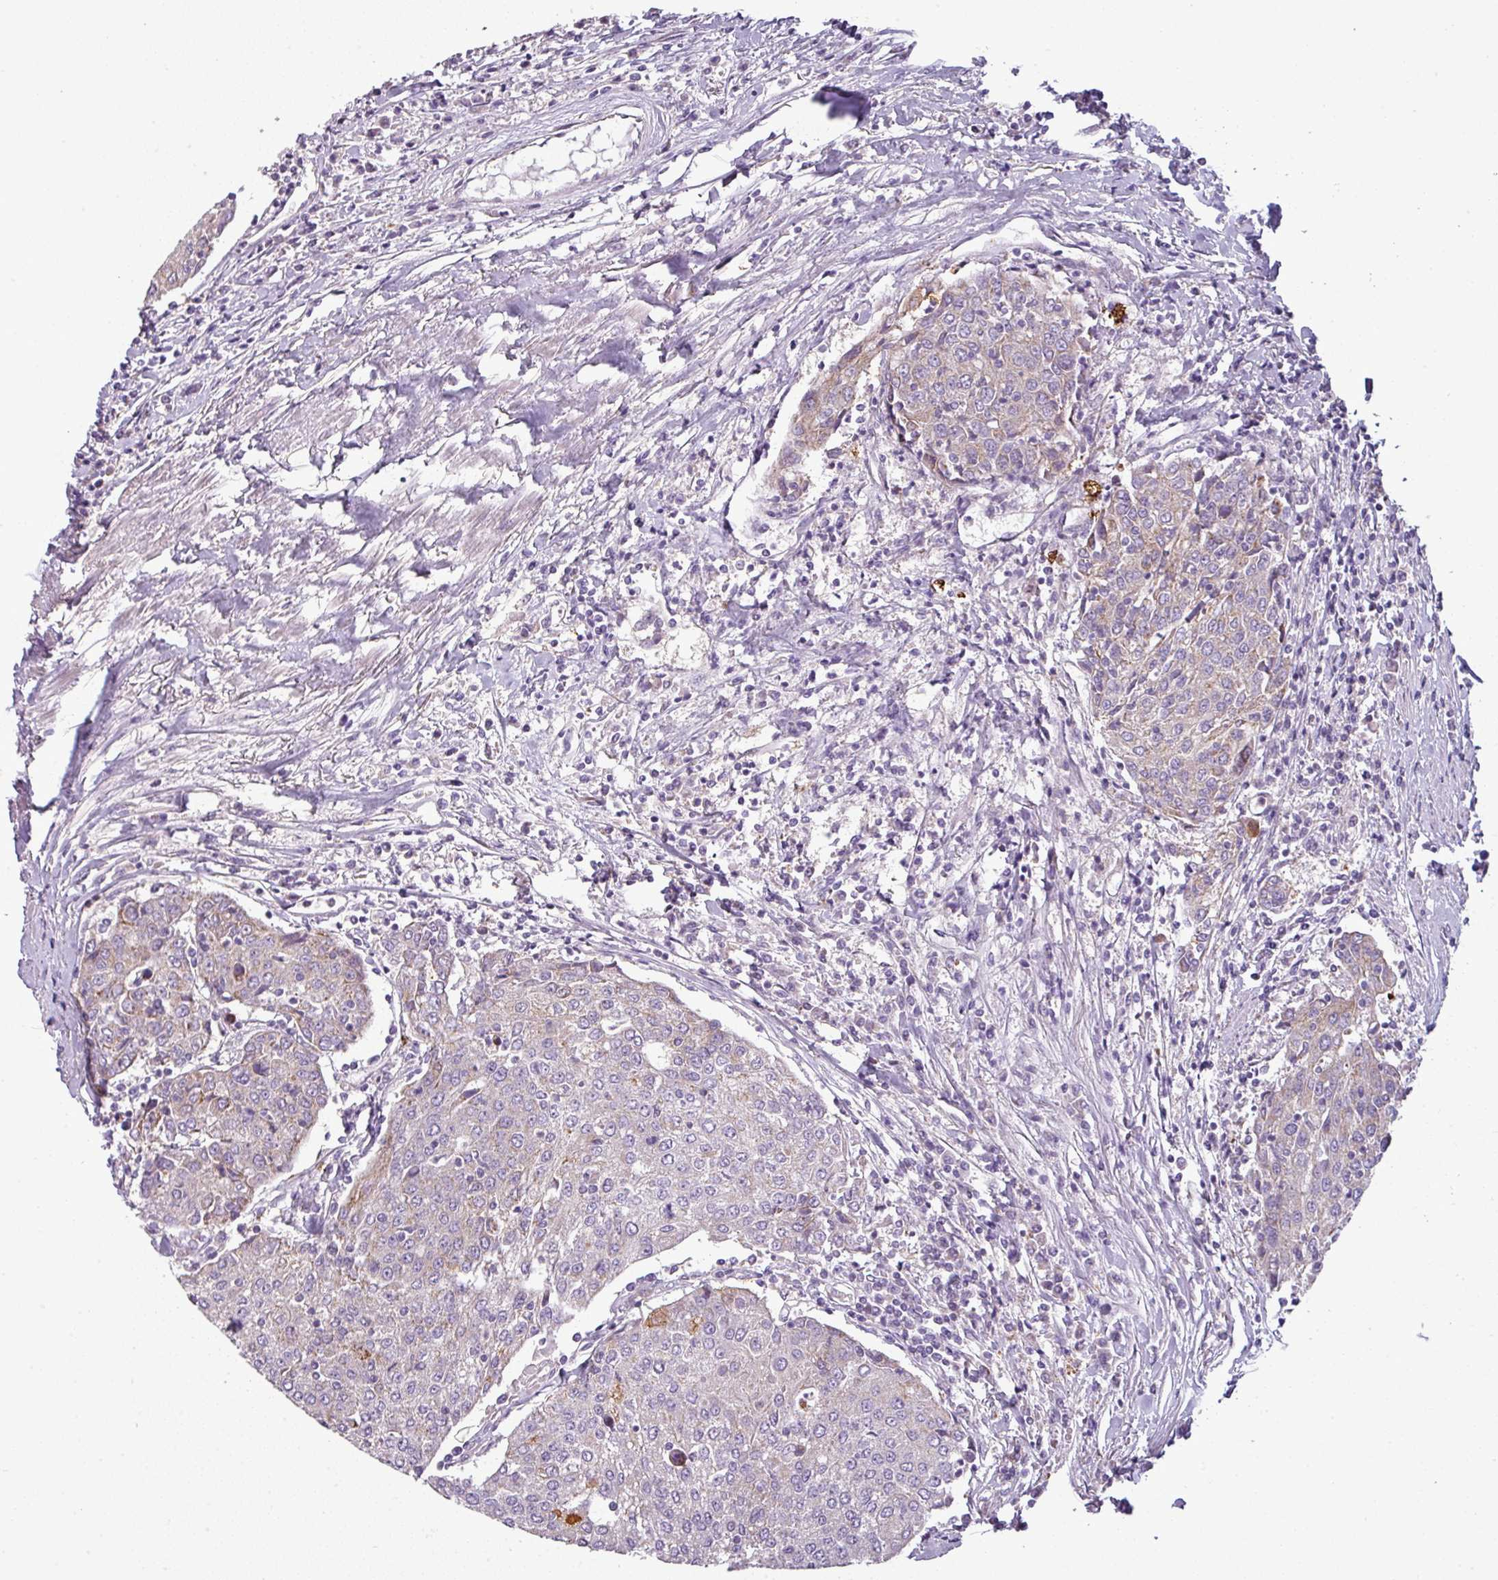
{"staining": {"intensity": "weak", "quantity": "25%-75%", "location": "cytoplasmic/membranous"}, "tissue": "urothelial cancer", "cell_type": "Tumor cells", "image_type": "cancer", "snomed": [{"axis": "morphology", "description": "Urothelial carcinoma, High grade"}, {"axis": "topography", "description": "Urinary bladder"}], "caption": "This is an image of immunohistochemistry (IHC) staining of urothelial cancer, which shows weak positivity in the cytoplasmic/membranous of tumor cells.", "gene": "PNMA6A", "patient": {"sex": "female", "age": 85}}